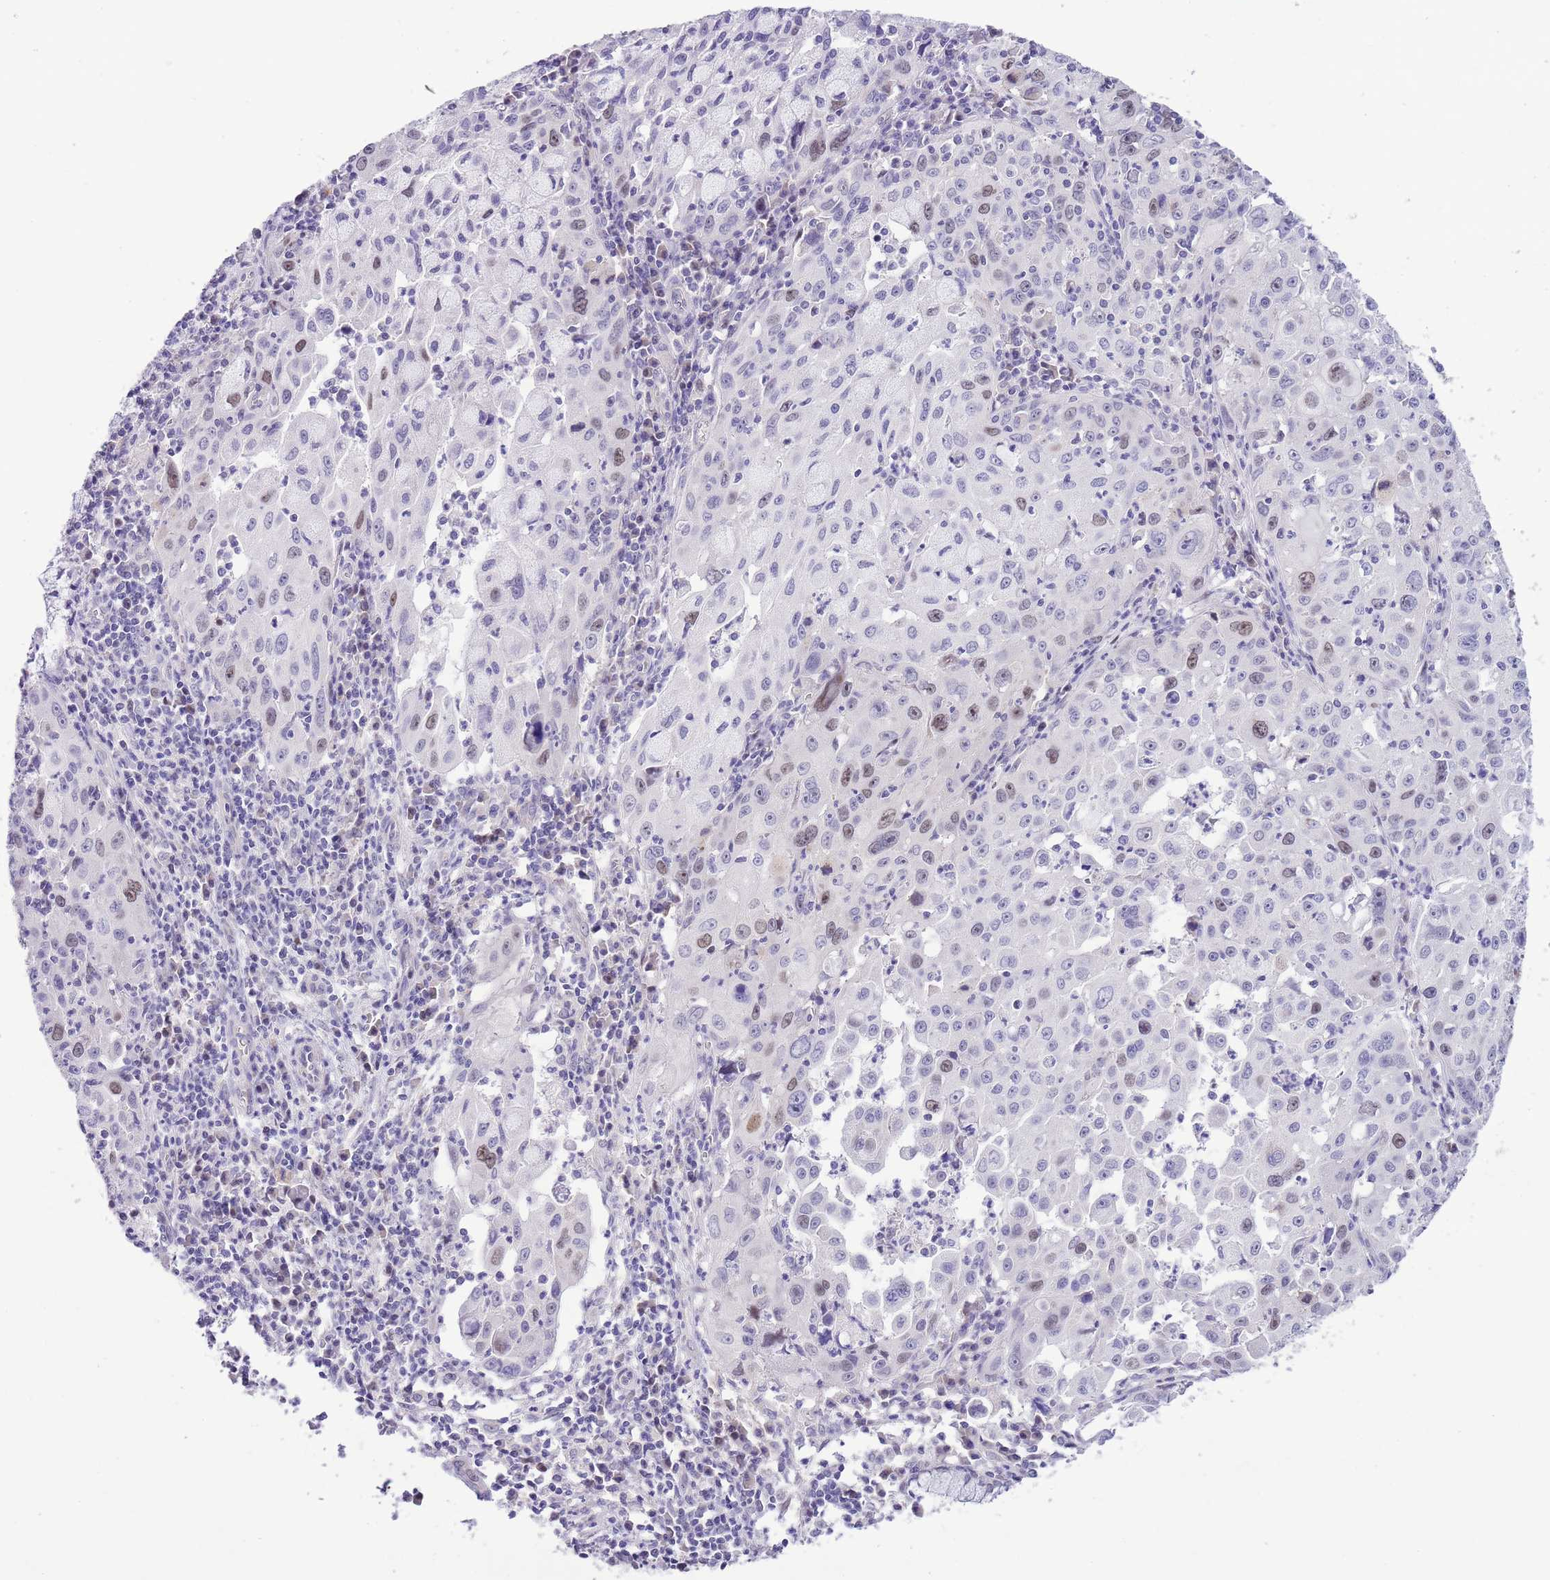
{"staining": {"intensity": "strong", "quantity": "<25%", "location": "nuclear"}, "tissue": "cervical cancer", "cell_type": "Tumor cells", "image_type": "cancer", "snomed": [{"axis": "morphology", "description": "Squamous cell carcinoma, NOS"}, {"axis": "topography", "description": "Cervix"}], "caption": "Immunohistochemistry of cervical cancer (squamous cell carcinoma) demonstrates medium levels of strong nuclear staining in about <25% of tumor cells.", "gene": "FBRSL1", "patient": {"sex": "female", "age": 42}}